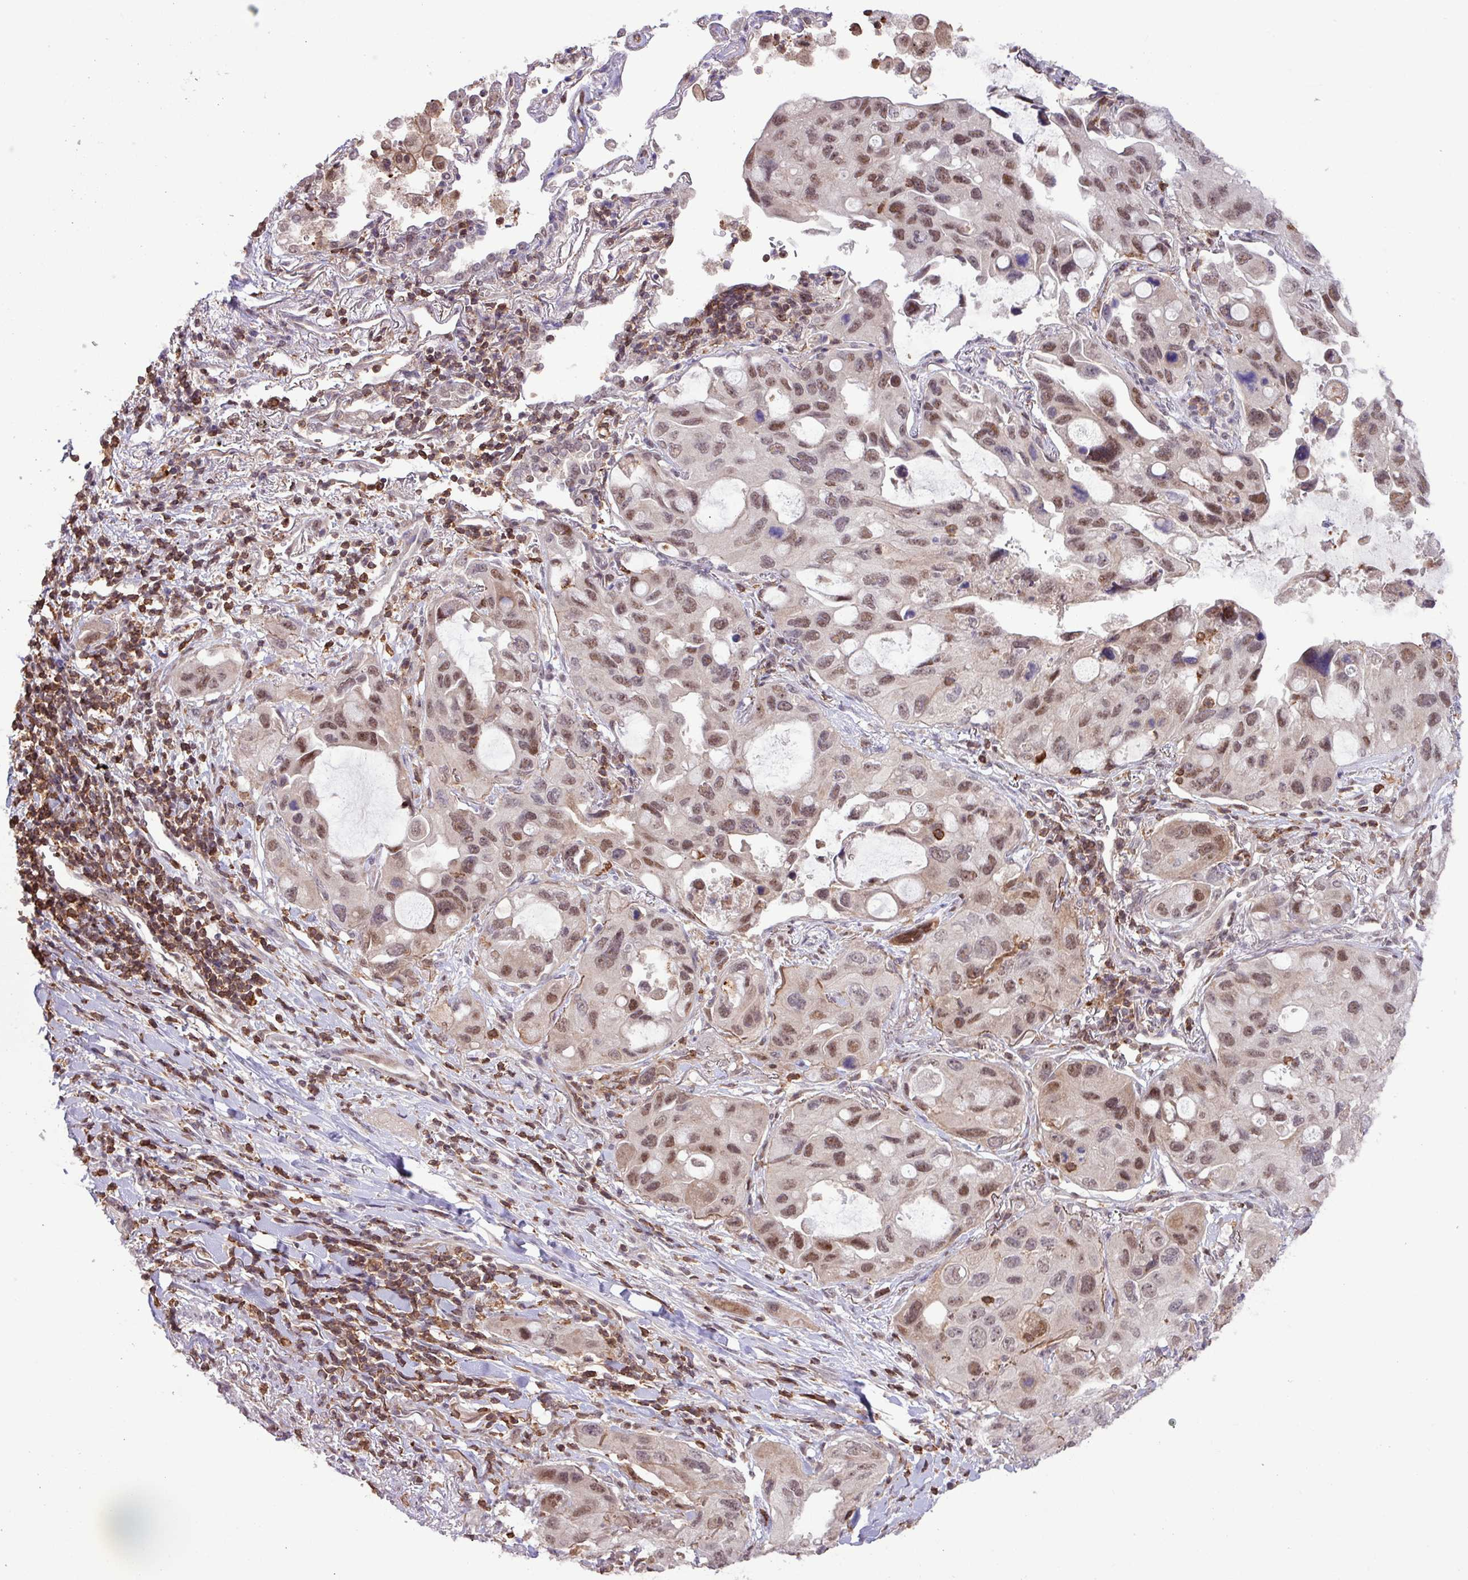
{"staining": {"intensity": "moderate", "quantity": ">75%", "location": "nuclear"}, "tissue": "lung cancer", "cell_type": "Tumor cells", "image_type": "cancer", "snomed": [{"axis": "morphology", "description": "Squamous cell carcinoma, NOS"}, {"axis": "topography", "description": "Lung"}], "caption": "Tumor cells reveal moderate nuclear expression in about >75% of cells in lung cancer (squamous cell carcinoma). (IHC, brightfield microscopy, high magnification).", "gene": "GON7", "patient": {"sex": "female", "age": 73}}